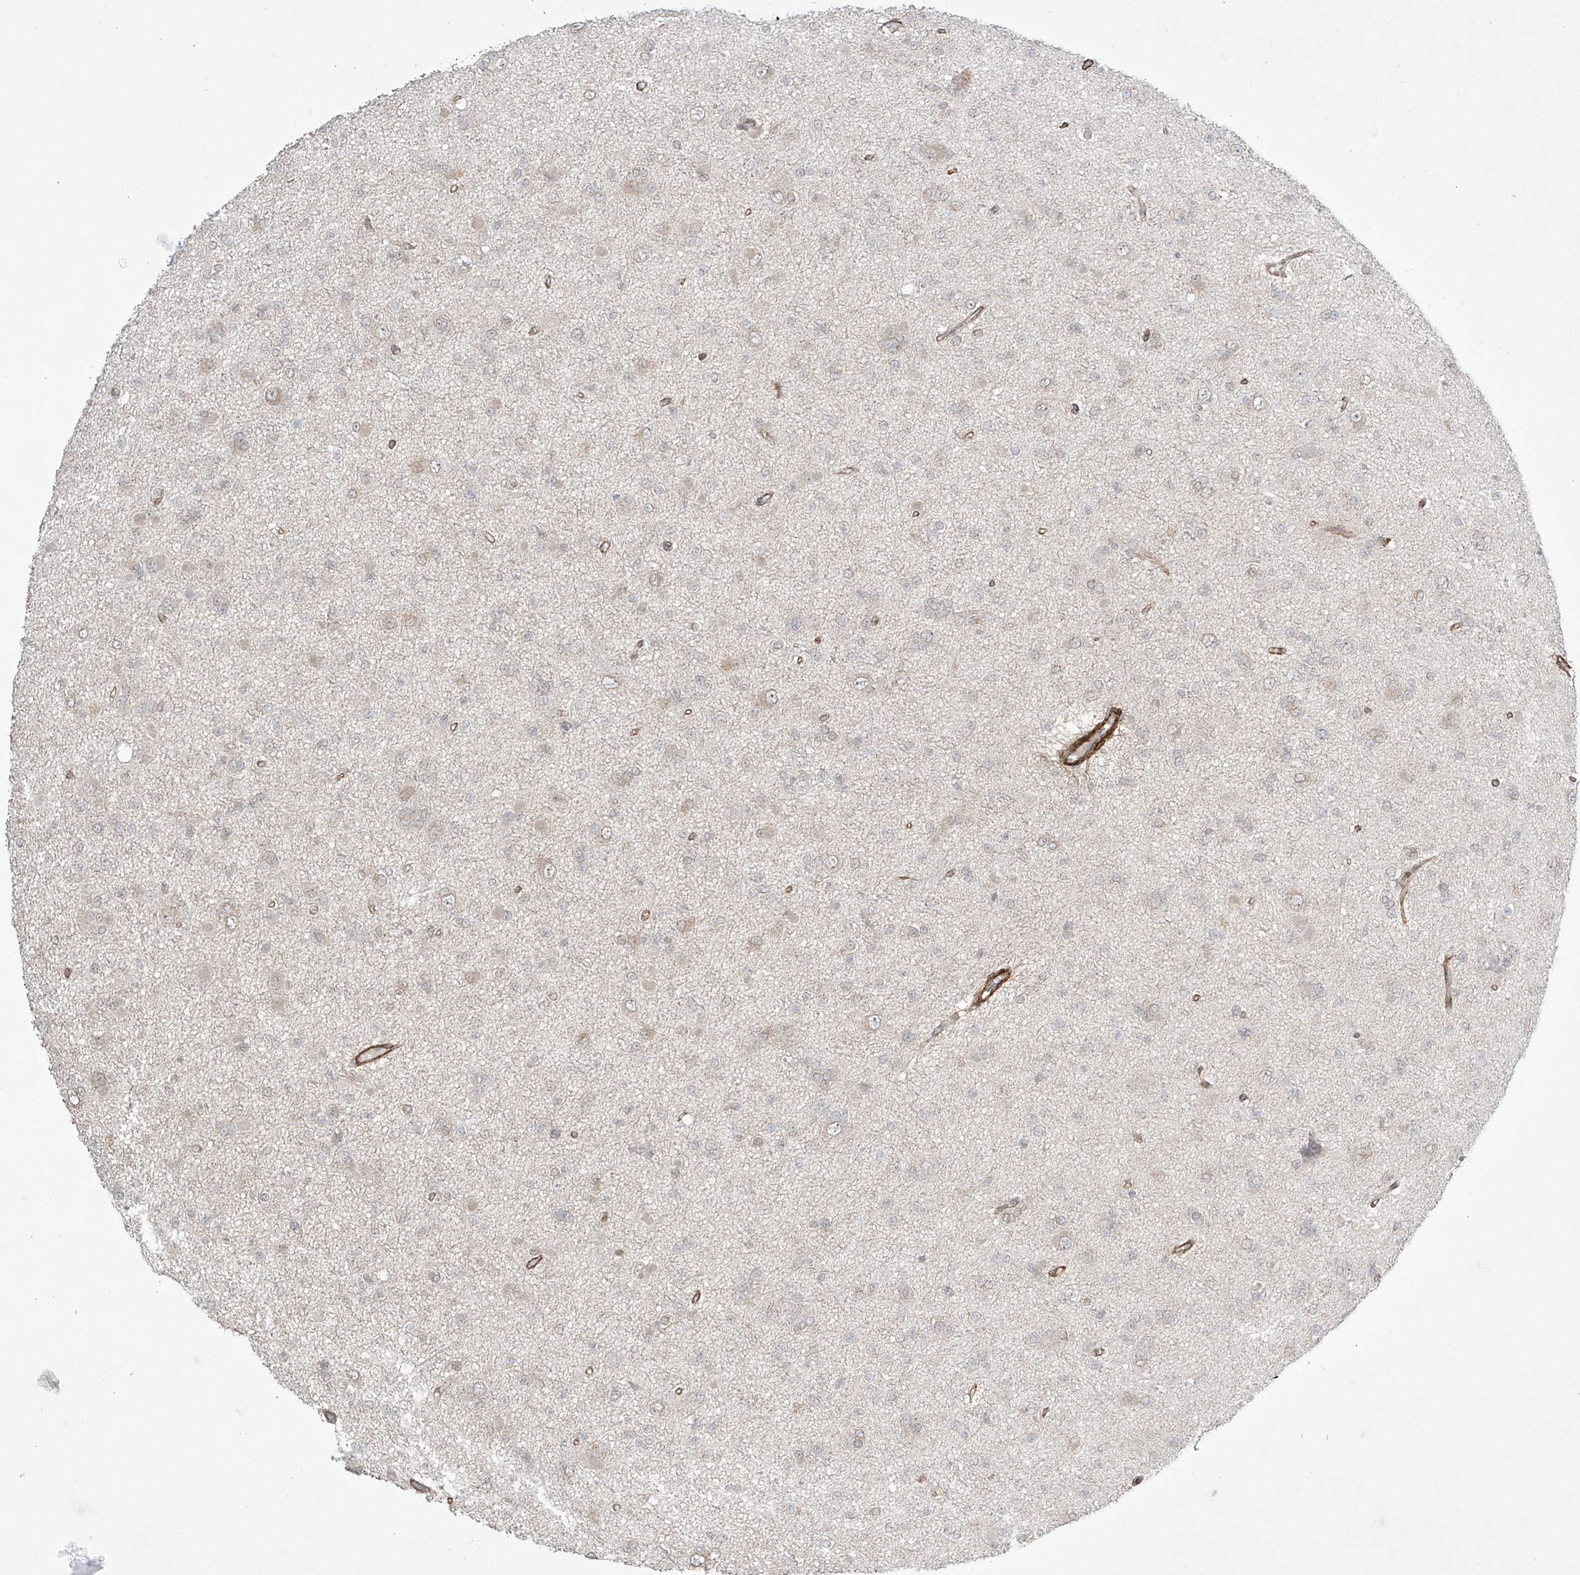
{"staining": {"intensity": "weak", "quantity": "<25%", "location": "cytoplasmic/membranous"}, "tissue": "glioma", "cell_type": "Tumor cells", "image_type": "cancer", "snomed": [{"axis": "morphology", "description": "Glioma, malignant, Low grade"}, {"axis": "topography", "description": "Brain"}], "caption": "Tumor cells are negative for protein expression in human glioma. (DAB immunohistochemistry (IHC) with hematoxylin counter stain).", "gene": "TTLL5", "patient": {"sex": "female", "age": 22}}